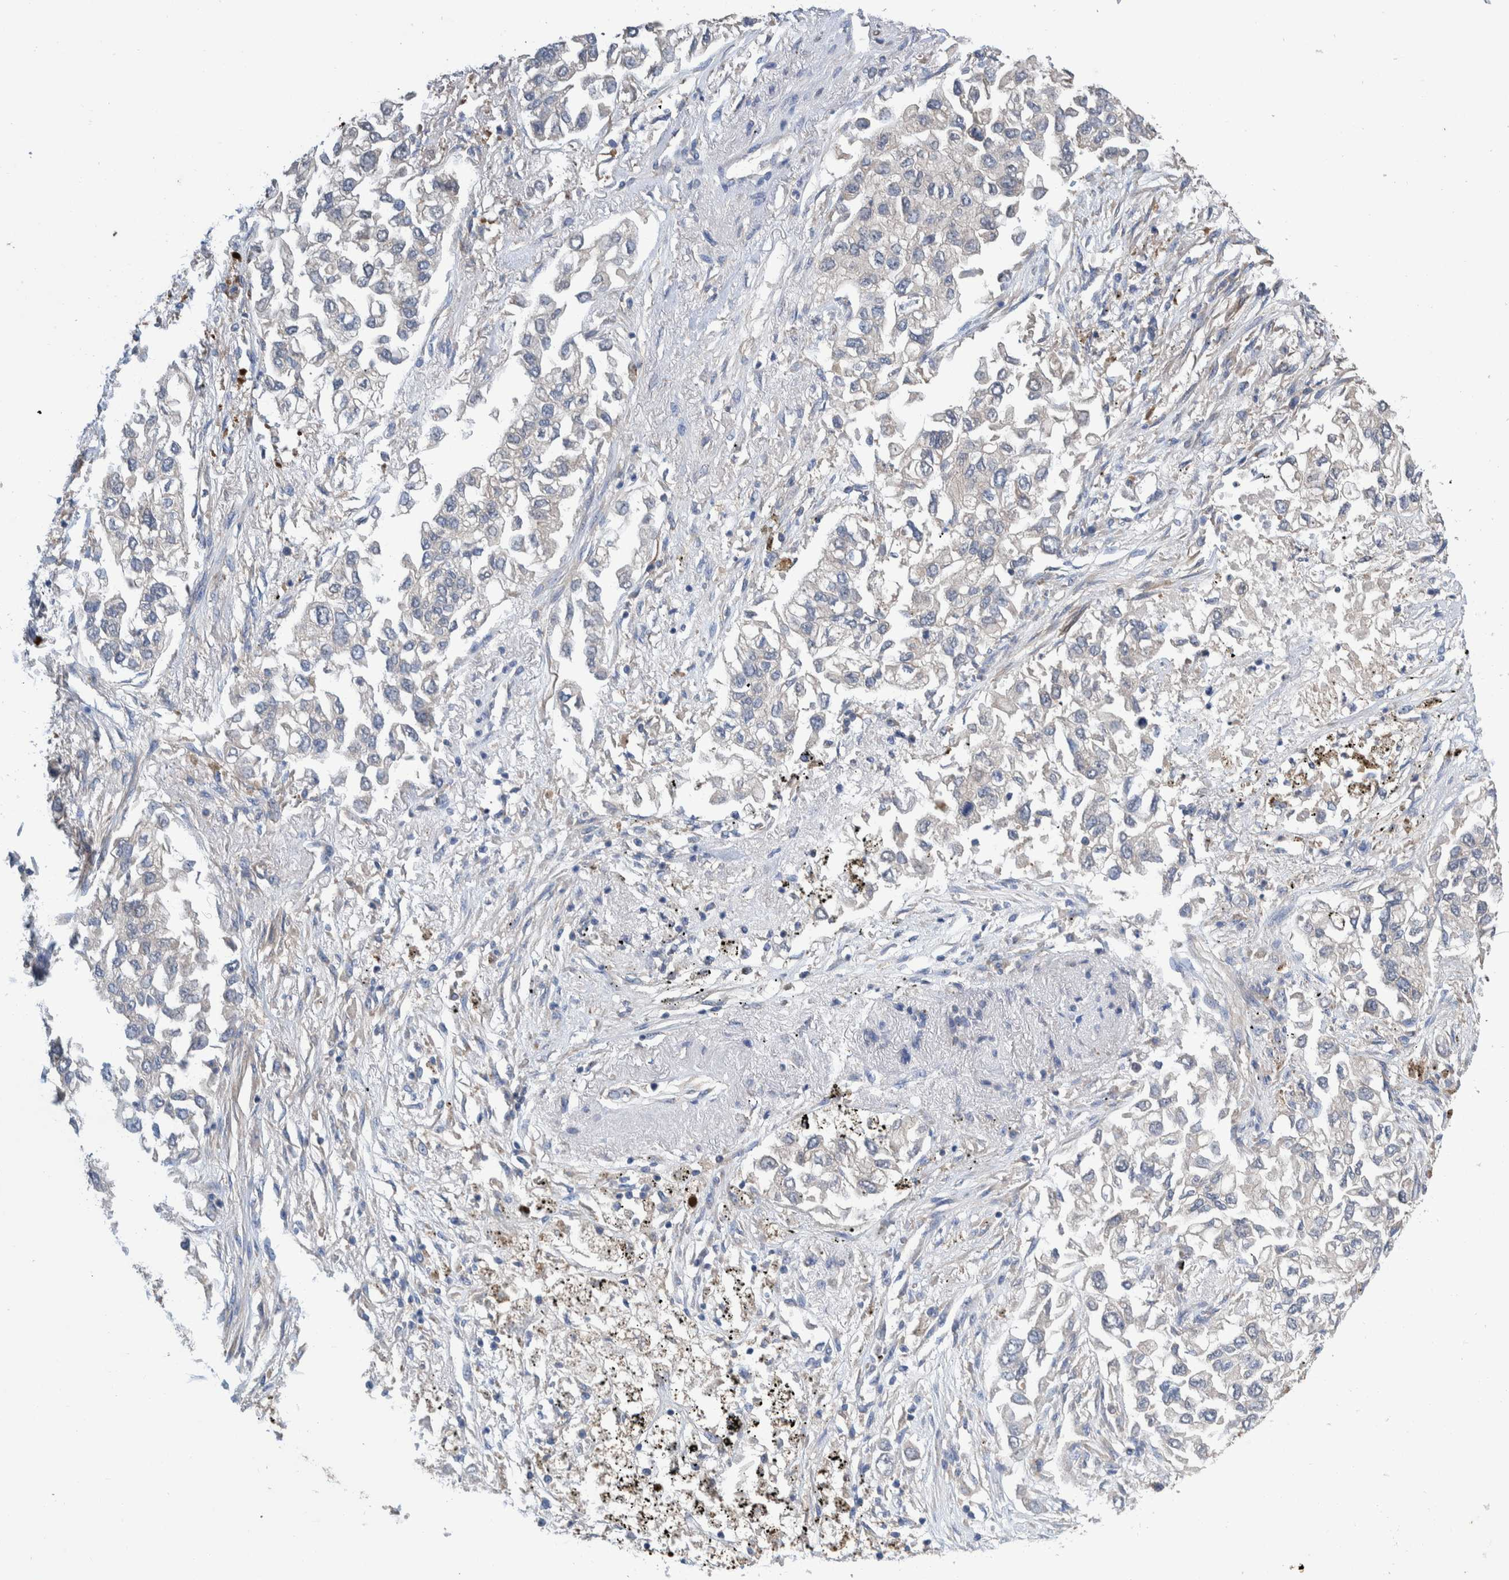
{"staining": {"intensity": "weak", "quantity": "<25%", "location": "cytoplasmic/membranous"}, "tissue": "lung cancer", "cell_type": "Tumor cells", "image_type": "cancer", "snomed": [{"axis": "morphology", "description": "Inflammation, NOS"}, {"axis": "morphology", "description": "Adenocarcinoma, NOS"}, {"axis": "topography", "description": "Lung"}], "caption": "This photomicrograph is of lung adenocarcinoma stained with immunohistochemistry (IHC) to label a protein in brown with the nuclei are counter-stained blue. There is no expression in tumor cells.", "gene": "PLPBP", "patient": {"sex": "male", "age": 63}}